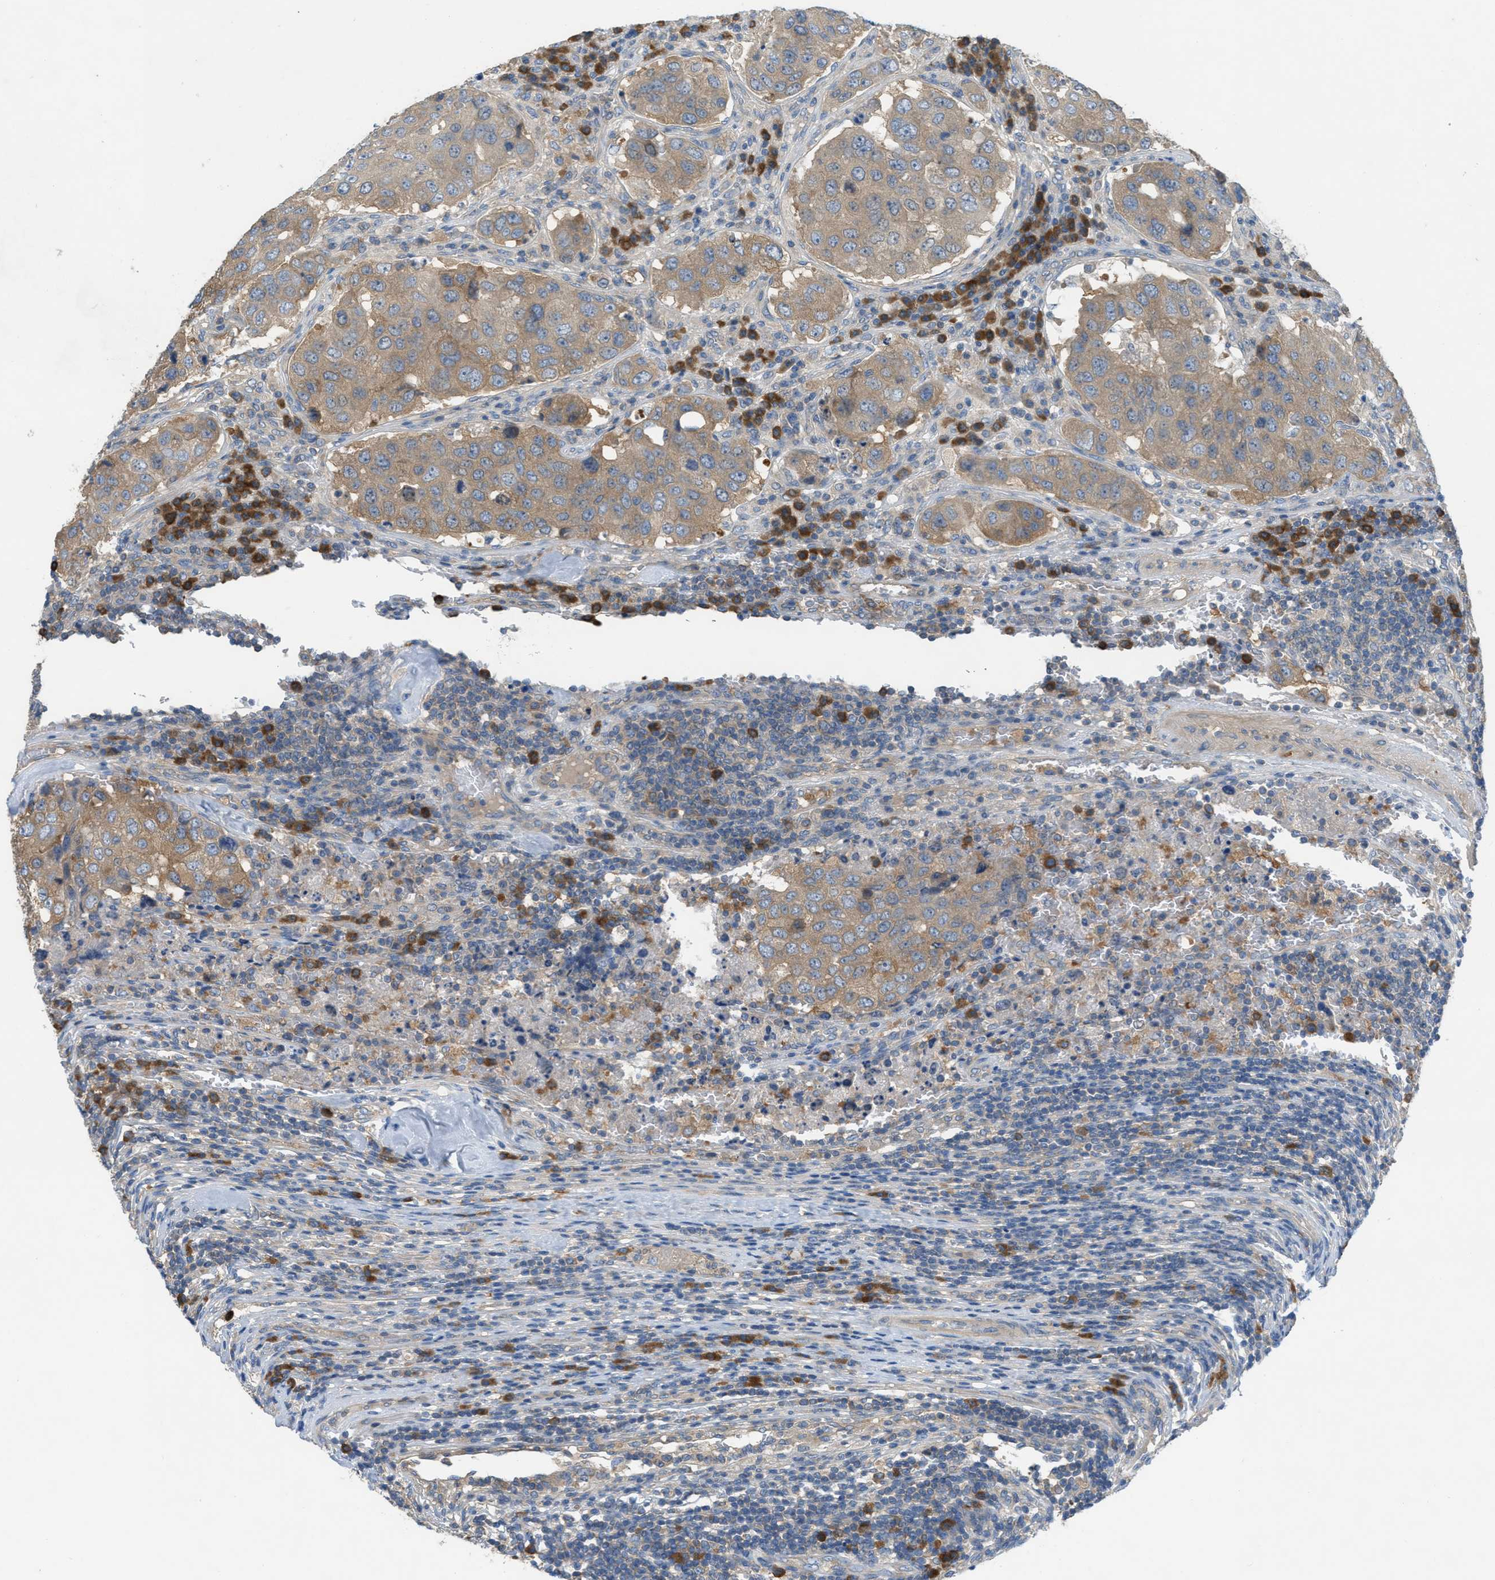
{"staining": {"intensity": "moderate", "quantity": "25%-75%", "location": "cytoplasmic/membranous"}, "tissue": "urothelial cancer", "cell_type": "Tumor cells", "image_type": "cancer", "snomed": [{"axis": "morphology", "description": "Urothelial carcinoma, High grade"}, {"axis": "topography", "description": "Lymph node"}, {"axis": "topography", "description": "Urinary bladder"}], "caption": "This histopathology image shows urothelial cancer stained with immunohistochemistry (IHC) to label a protein in brown. The cytoplasmic/membranous of tumor cells show moderate positivity for the protein. Nuclei are counter-stained blue.", "gene": "UBA5", "patient": {"sex": "male", "age": 51}}